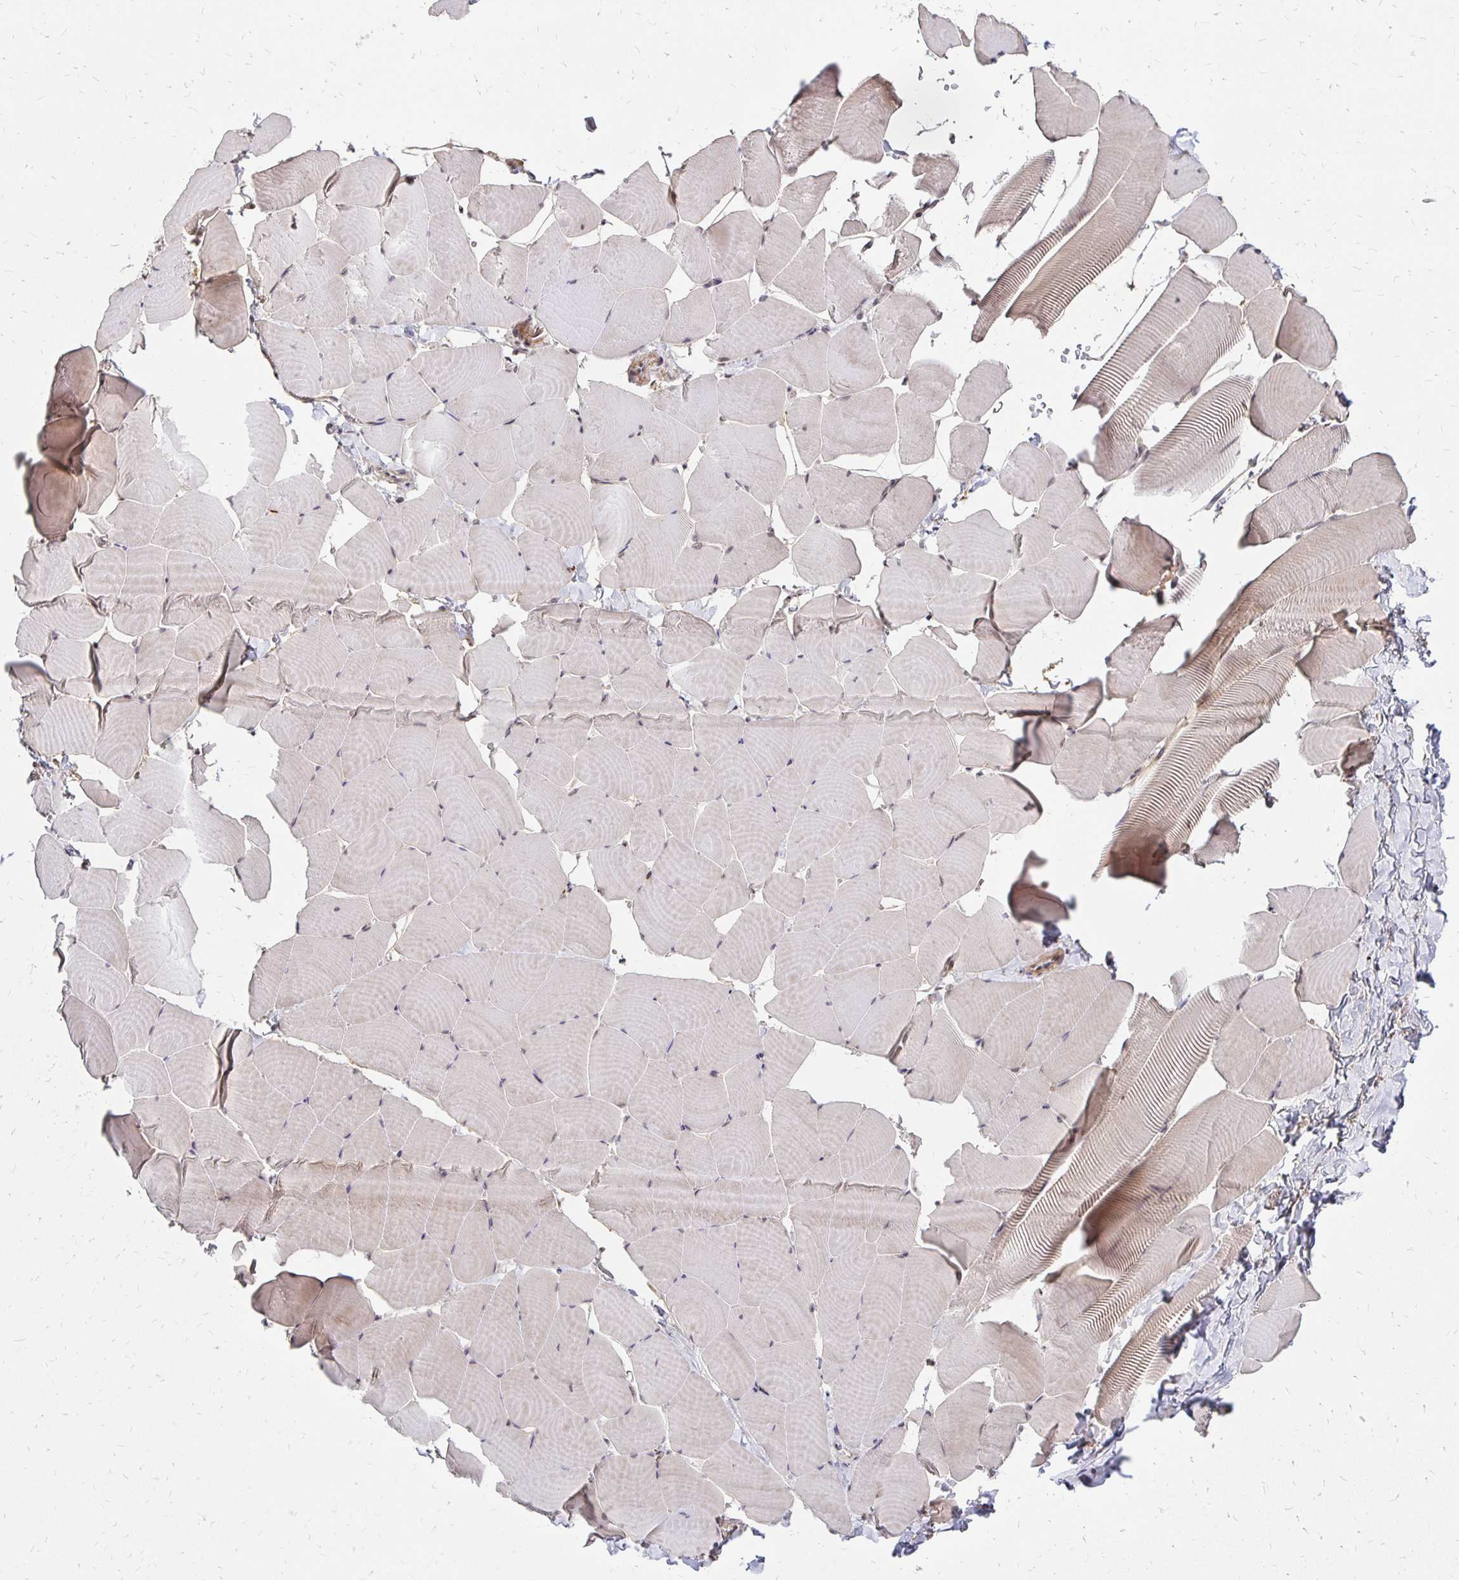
{"staining": {"intensity": "moderate", "quantity": "25%-75%", "location": "cytoplasmic/membranous,nuclear"}, "tissue": "skeletal muscle", "cell_type": "Myocytes", "image_type": "normal", "snomed": [{"axis": "morphology", "description": "Normal tissue, NOS"}, {"axis": "topography", "description": "Skeletal muscle"}], "caption": "The immunohistochemical stain labels moderate cytoplasmic/membranous,nuclear positivity in myocytes of benign skeletal muscle. Using DAB (3,3'-diaminobenzidine) (brown) and hematoxylin (blue) stains, captured at high magnification using brightfield microscopy.", "gene": "CLASRP", "patient": {"sex": "male", "age": 25}}